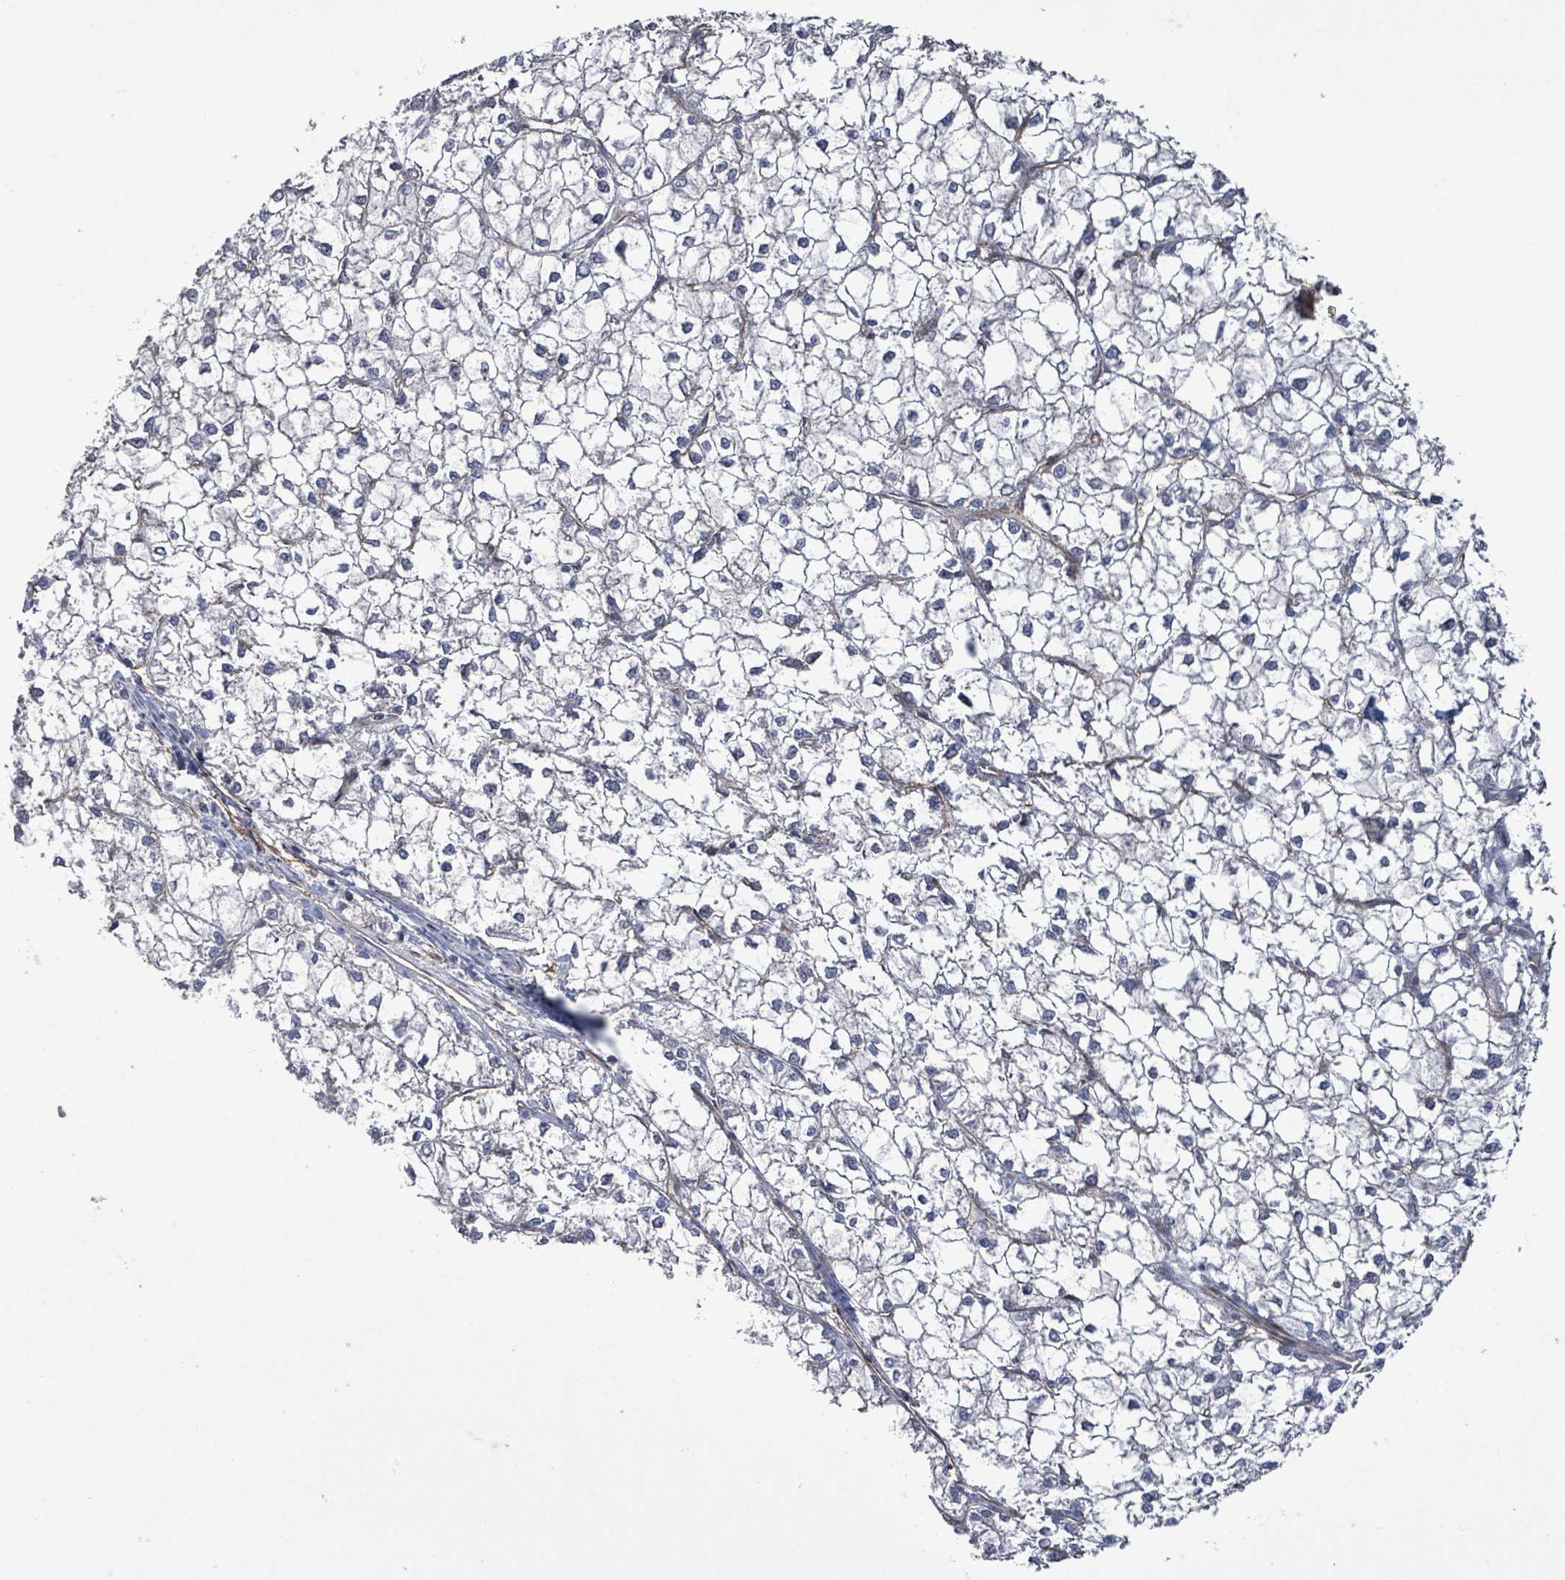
{"staining": {"intensity": "negative", "quantity": "none", "location": "none"}, "tissue": "liver cancer", "cell_type": "Tumor cells", "image_type": "cancer", "snomed": [{"axis": "morphology", "description": "Carcinoma, Hepatocellular, NOS"}, {"axis": "topography", "description": "Liver"}], "caption": "Immunohistochemistry histopathology image of human liver hepatocellular carcinoma stained for a protein (brown), which displays no staining in tumor cells.", "gene": "KANK3", "patient": {"sex": "female", "age": 43}}